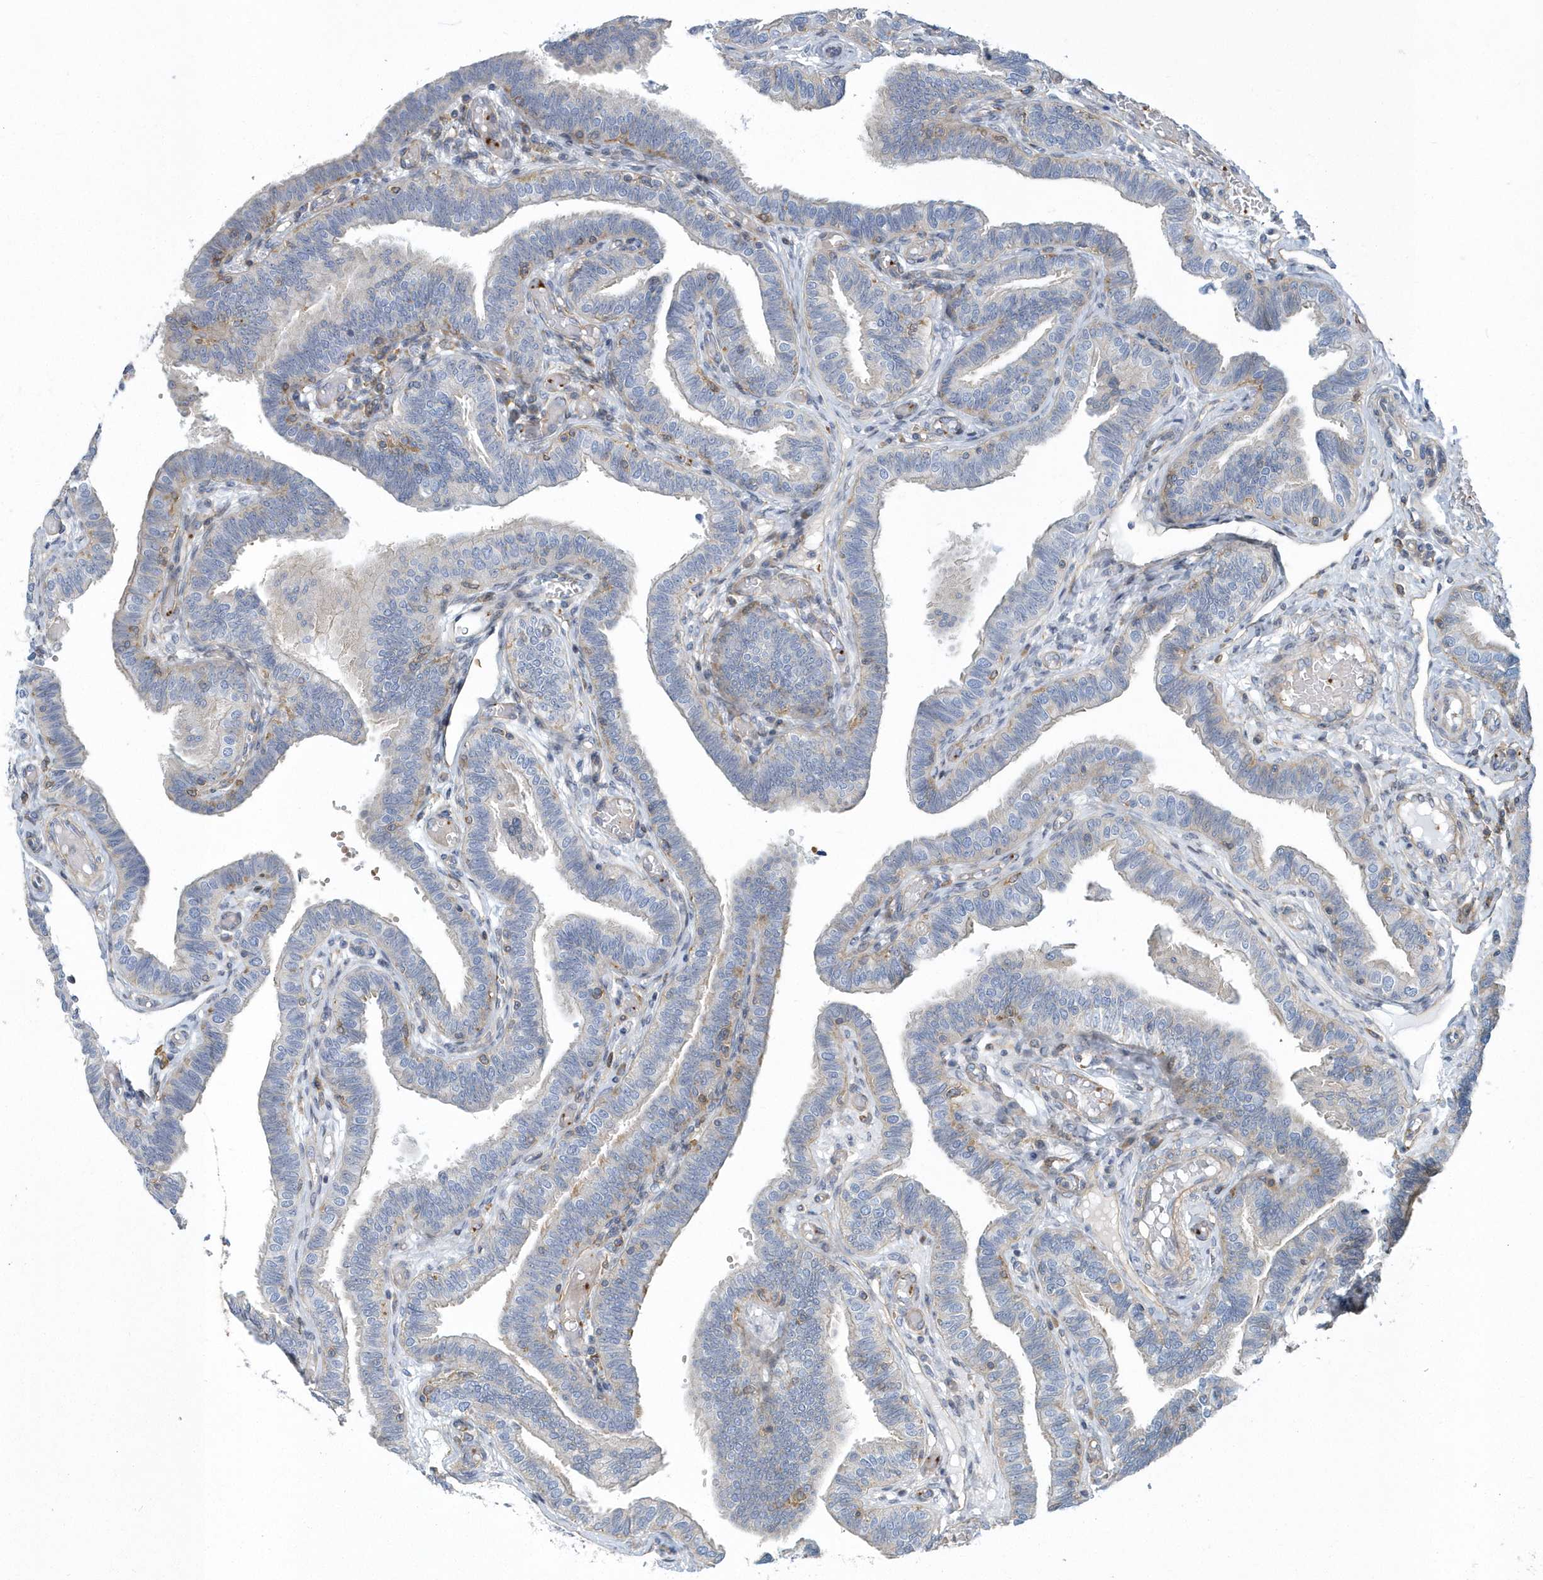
{"staining": {"intensity": "negative", "quantity": "none", "location": "none"}, "tissue": "fallopian tube", "cell_type": "Glandular cells", "image_type": "normal", "snomed": [{"axis": "morphology", "description": "Normal tissue, NOS"}, {"axis": "topography", "description": "Fallopian tube"}], "caption": "Micrograph shows no significant protein expression in glandular cells of normal fallopian tube. (DAB immunohistochemistry (IHC), high magnification).", "gene": "ARAP2", "patient": {"sex": "female", "age": 39}}